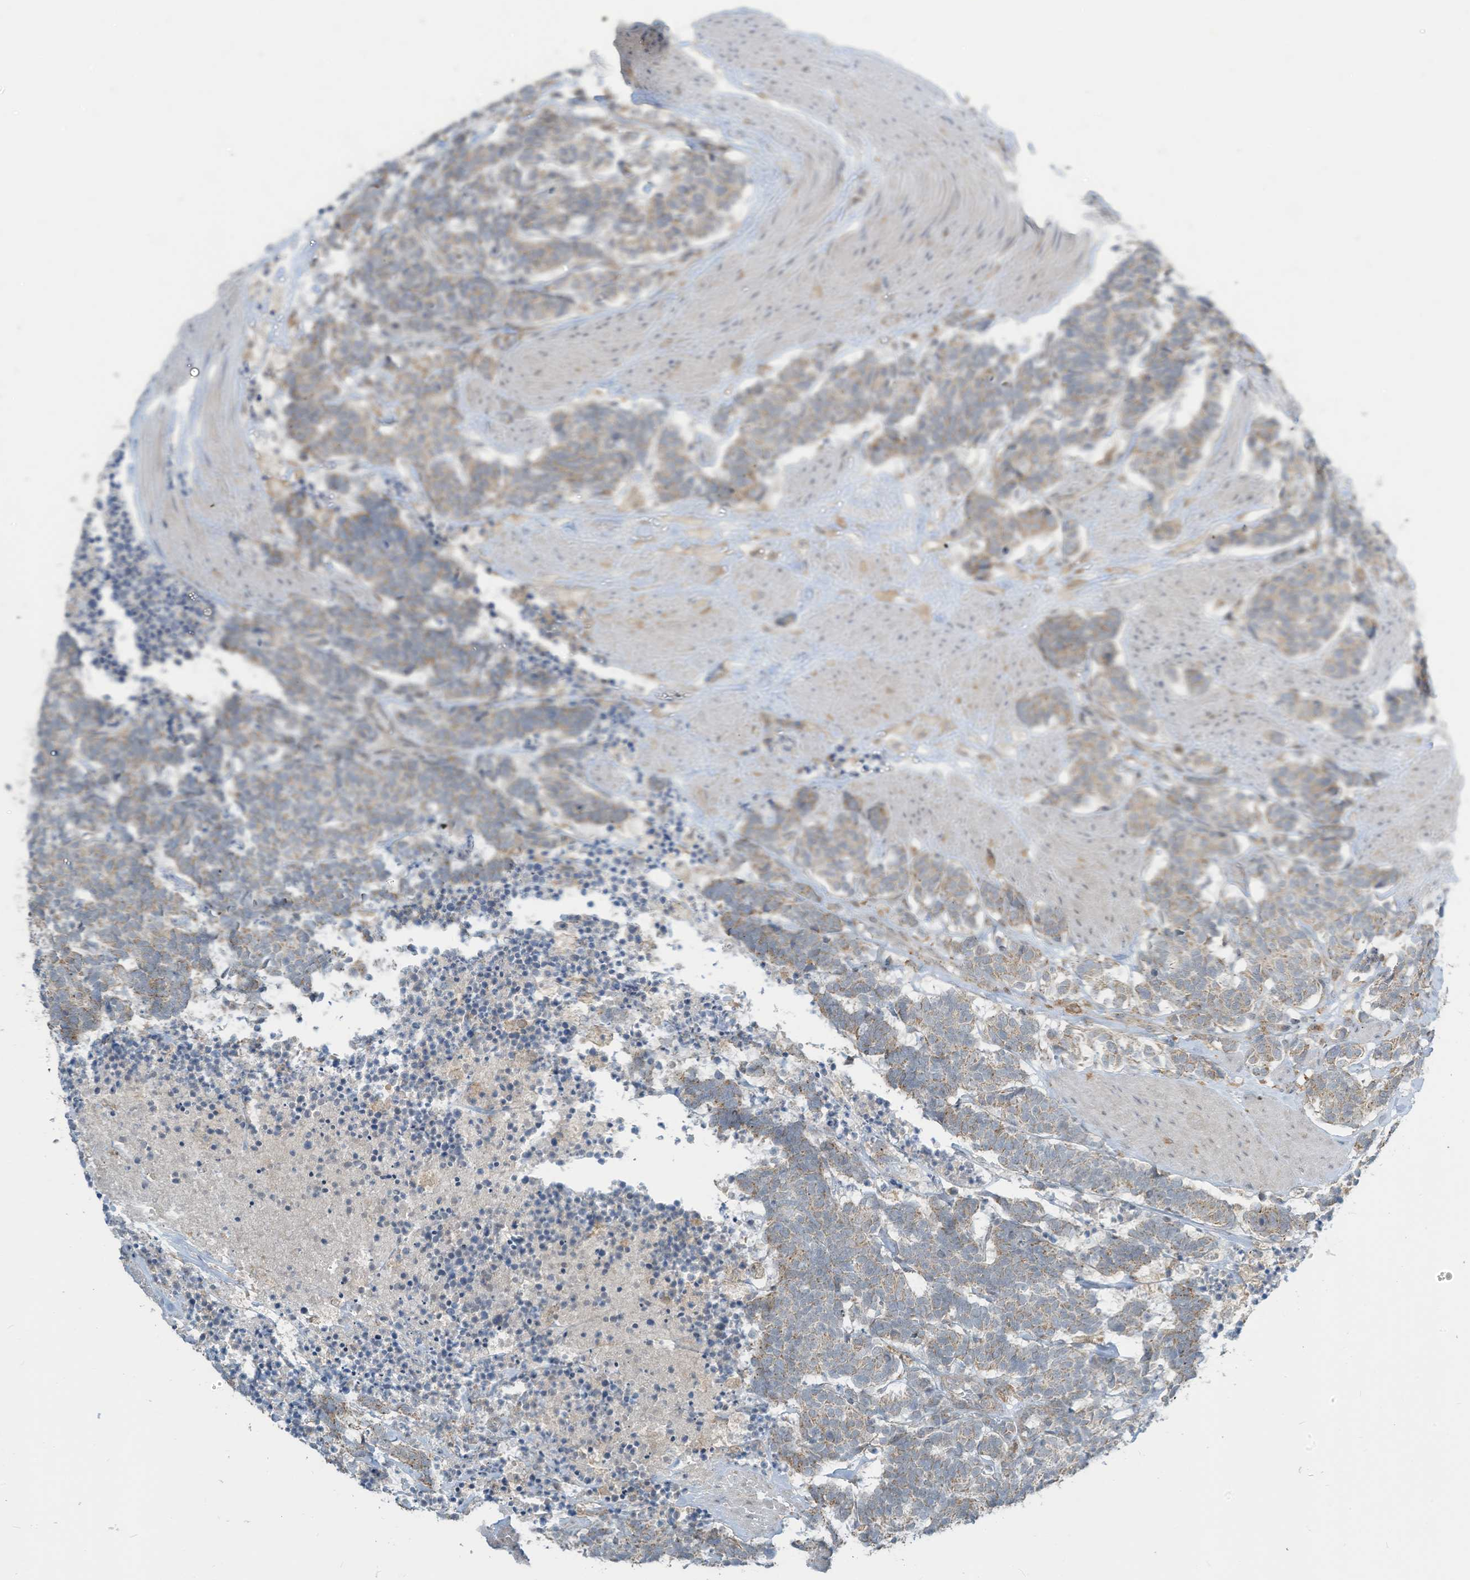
{"staining": {"intensity": "weak", "quantity": "25%-75%", "location": "cytoplasmic/membranous"}, "tissue": "carcinoid", "cell_type": "Tumor cells", "image_type": "cancer", "snomed": [{"axis": "morphology", "description": "Carcinoma, NOS"}, {"axis": "morphology", "description": "Carcinoid, malignant, NOS"}, {"axis": "topography", "description": "Urinary bladder"}], "caption": "Brown immunohistochemical staining in human carcinoid shows weak cytoplasmic/membranous positivity in about 25%-75% of tumor cells.", "gene": "PARVG", "patient": {"sex": "male", "age": 57}}